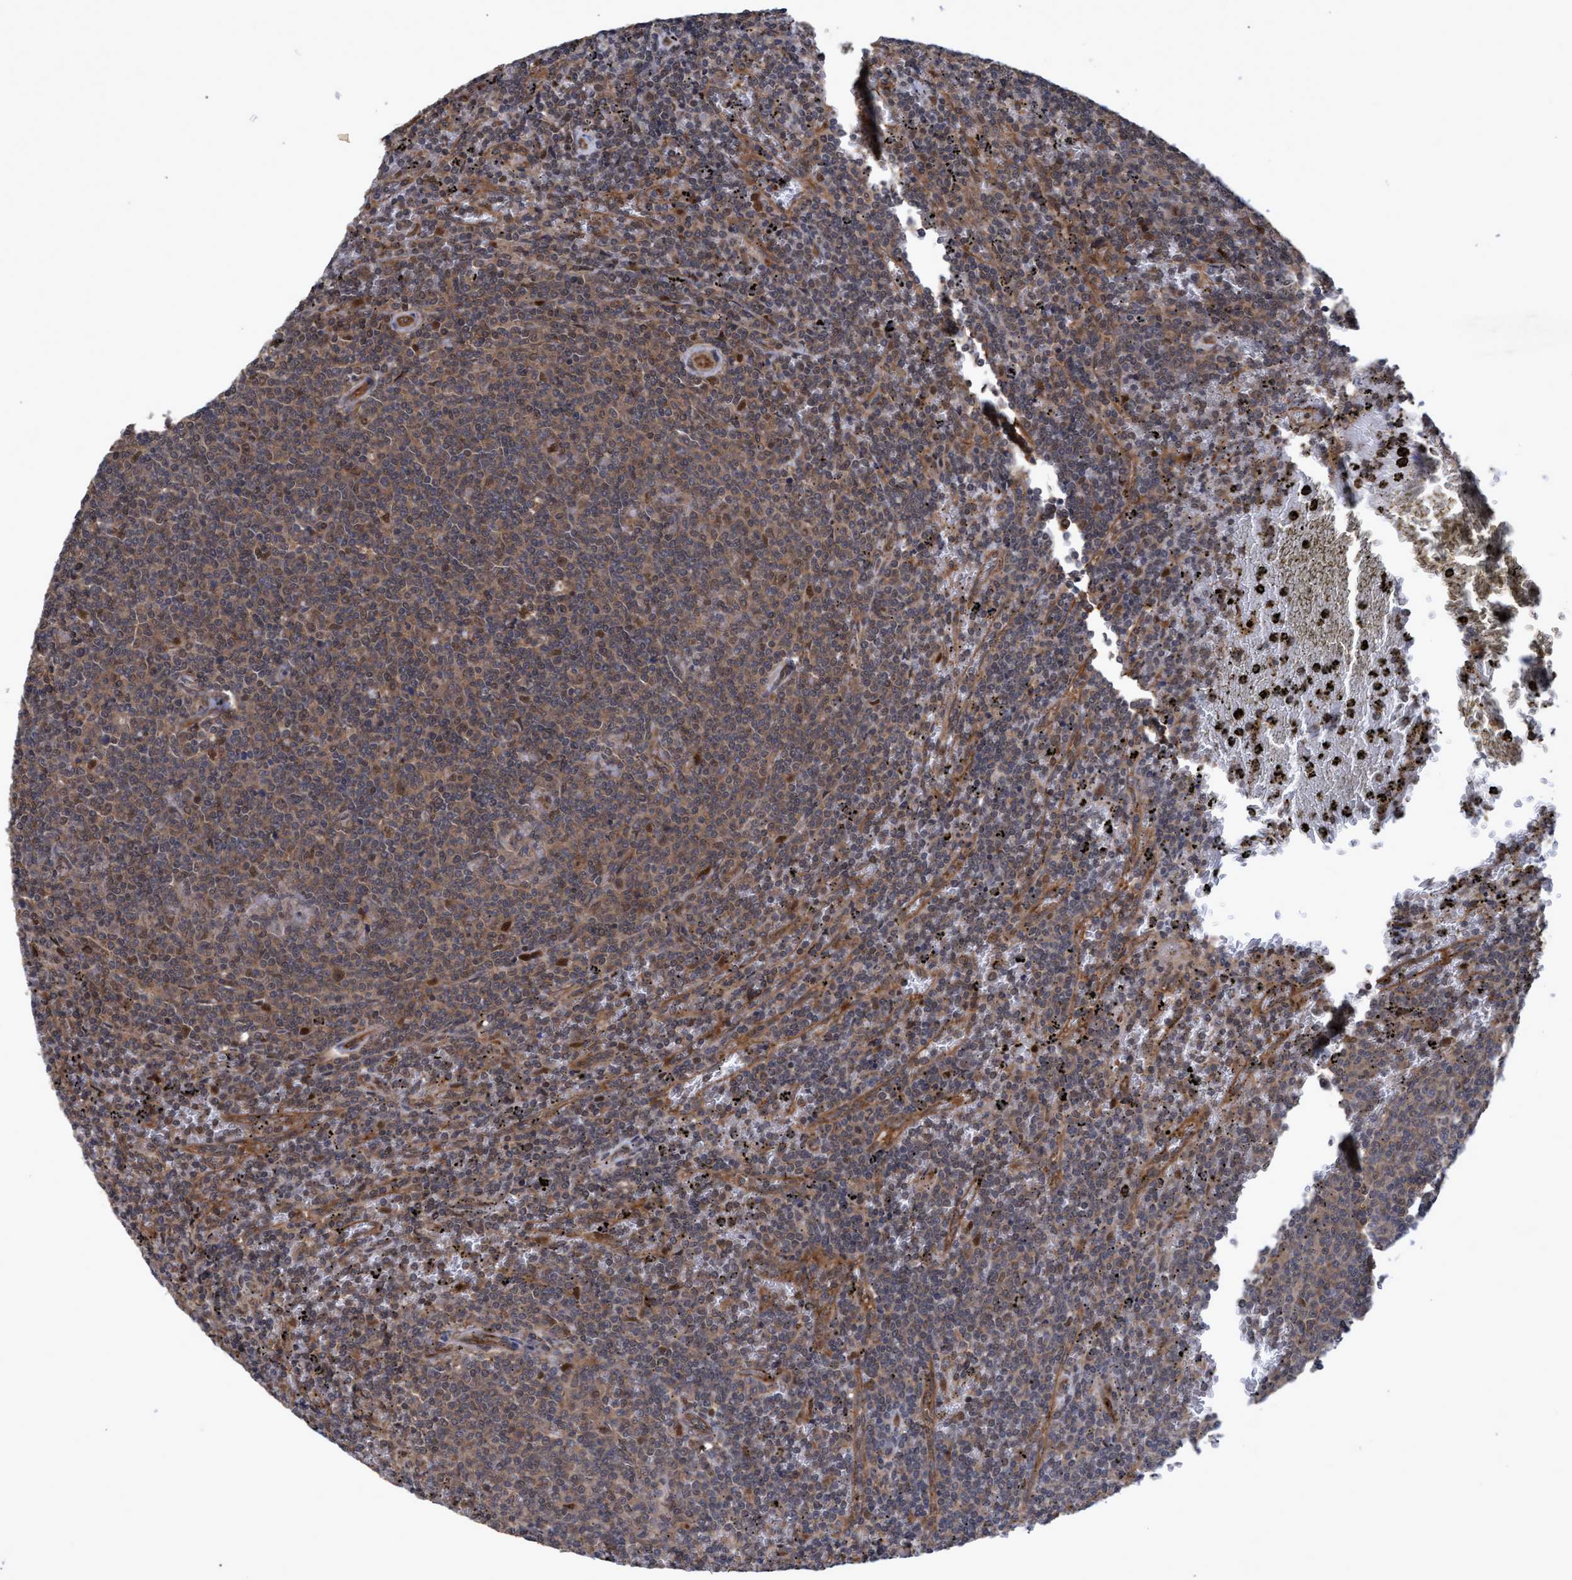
{"staining": {"intensity": "moderate", "quantity": ">75%", "location": "cytoplasmic/membranous,nuclear"}, "tissue": "lymphoma", "cell_type": "Tumor cells", "image_type": "cancer", "snomed": [{"axis": "morphology", "description": "Malignant lymphoma, non-Hodgkin's type, Low grade"}, {"axis": "topography", "description": "Spleen"}], "caption": "The immunohistochemical stain shows moderate cytoplasmic/membranous and nuclear positivity in tumor cells of lymphoma tissue. (Stains: DAB in brown, nuclei in blue, Microscopy: brightfield microscopy at high magnification).", "gene": "PSMB6", "patient": {"sex": "female", "age": 50}}